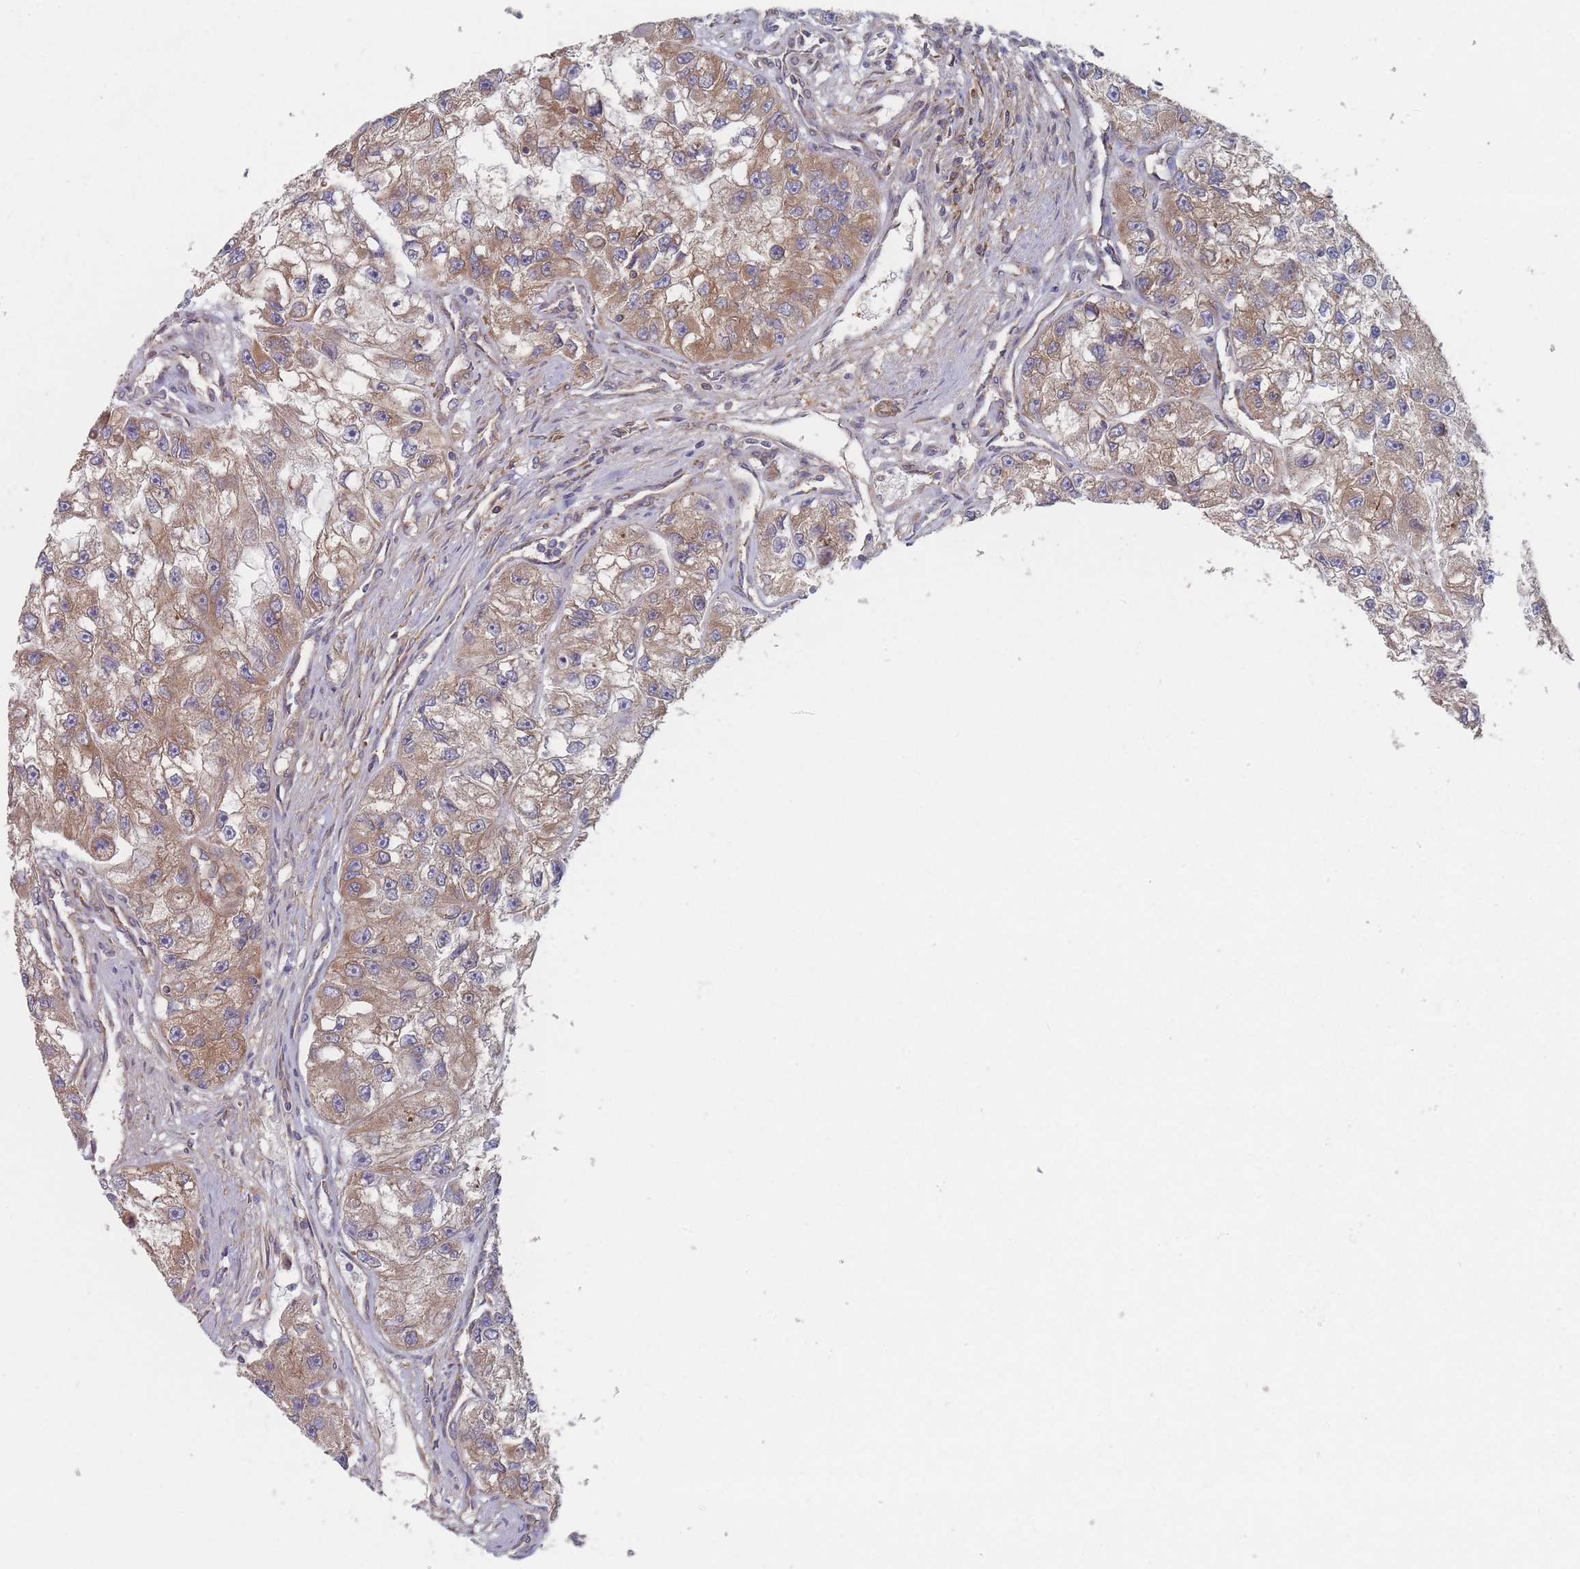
{"staining": {"intensity": "moderate", "quantity": ">75%", "location": "cytoplasmic/membranous"}, "tissue": "renal cancer", "cell_type": "Tumor cells", "image_type": "cancer", "snomed": [{"axis": "morphology", "description": "Adenocarcinoma, NOS"}, {"axis": "topography", "description": "Kidney"}], "caption": "The photomicrograph displays immunohistochemical staining of renal cancer. There is moderate cytoplasmic/membranous staining is seen in approximately >75% of tumor cells.", "gene": "KDSR", "patient": {"sex": "male", "age": 63}}